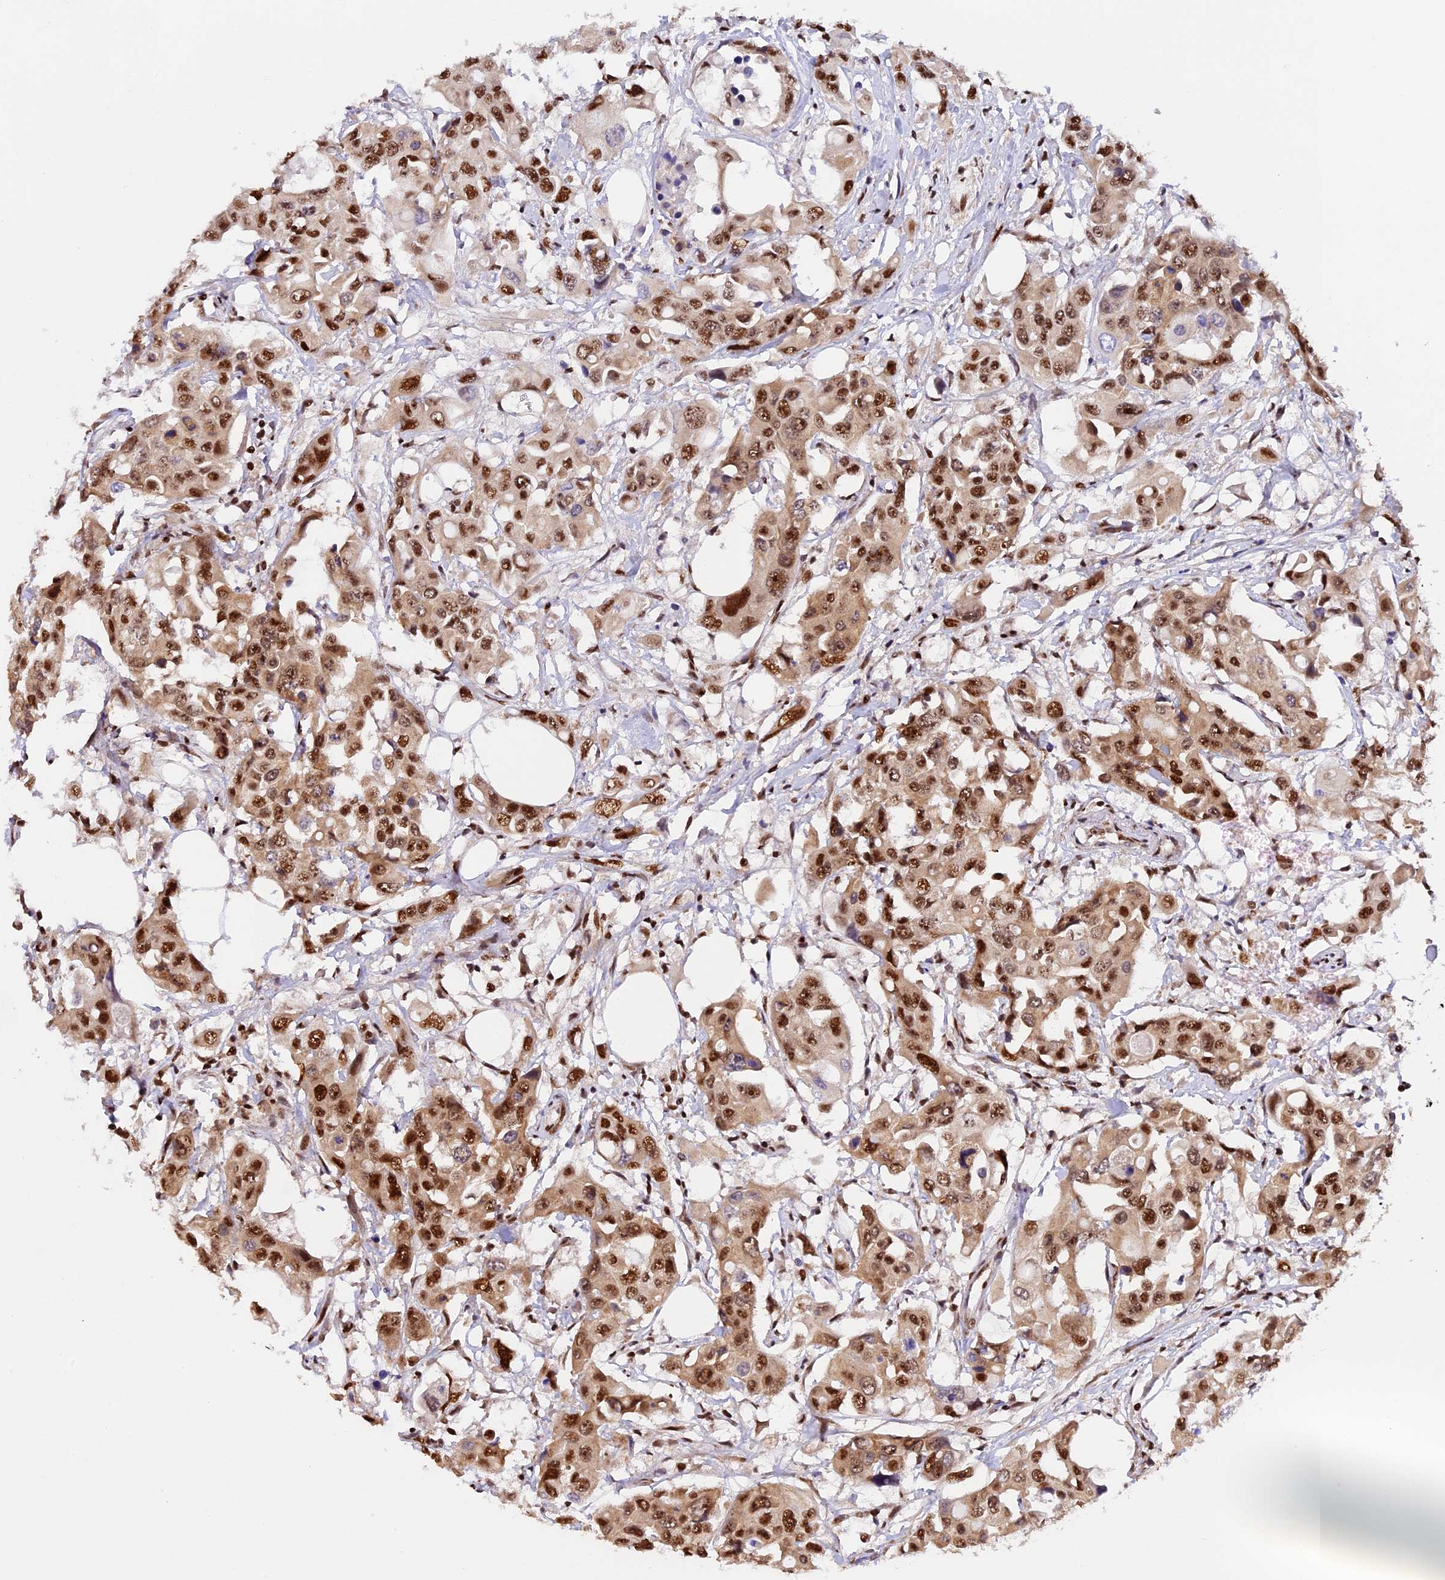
{"staining": {"intensity": "strong", "quantity": ">75%", "location": "nuclear"}, "tissue": "colorectal cancer", "cell_type": "Tumor cells", "image_type": "cancer", "snomed": [{"axis": "morphology", "description": "Adenocarcinoma, NOS"}, {"axis": "topography", "description": "Colon"}], "caption": "This histopathology image reveals immunohistochemistry staining of colorectal cancer (adenocarcinoma), with high strong nuclear expression in approximately >75% of tumor cells.", "gene": "RAMAC", "patient": {"sex": "male", "age": 77}}